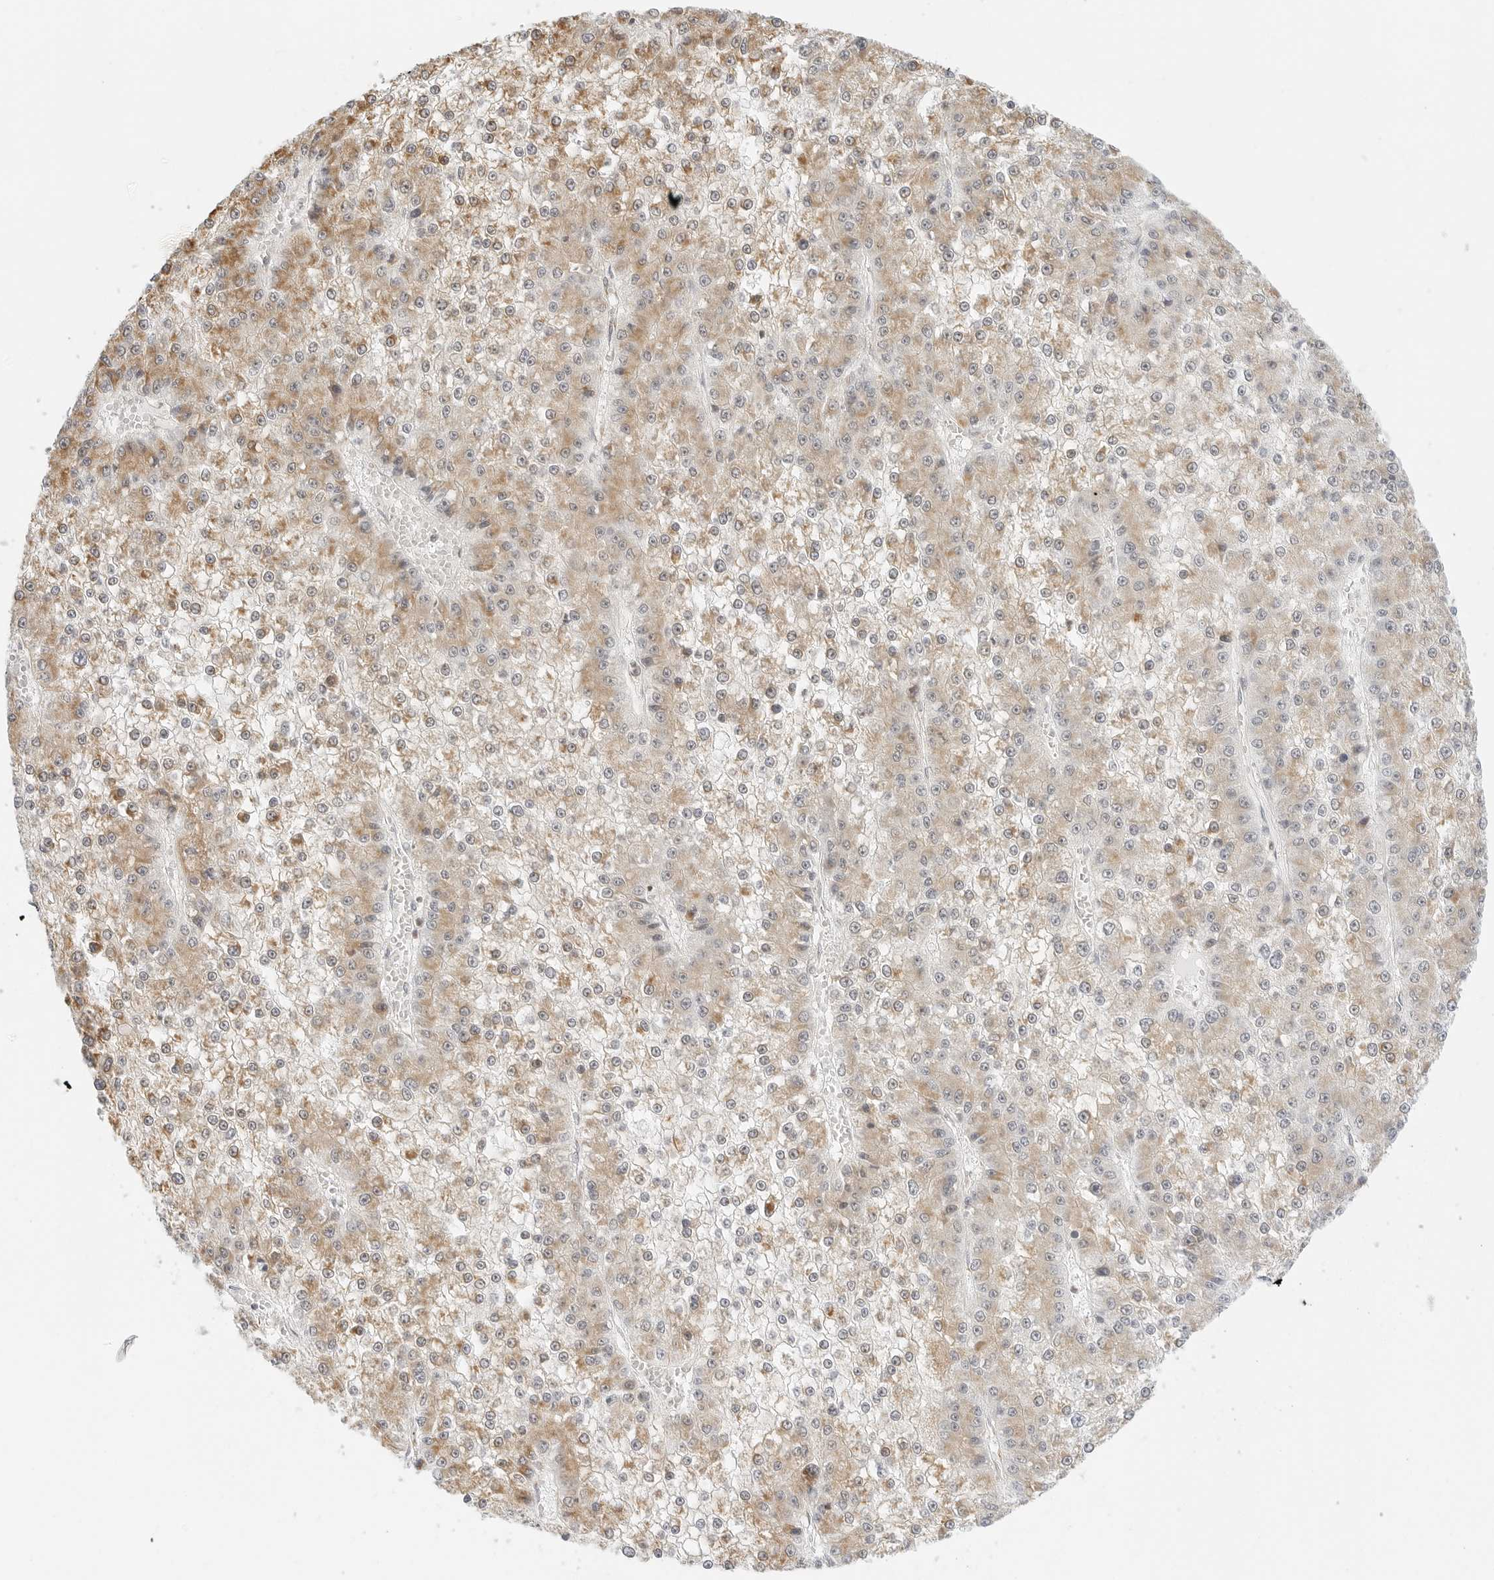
{"staining": {"intensity": "weak", "quantity": "25%-75%", "location": "cytoplasmic/membranous"}, "tissue": "liver cancer", "cell_type": "Tumor cells", "image_type": "cancer", "snomed": [{"axis": "morphology", "description": "Carcinoma, Hepatocellular, NOS"}, {"axis": "topography", "description": "Liver"}], "caption": "This micrograph shows immunohistochemistry staining of human liver cancer, with low weak cytoplasmic/membranous positivity in about 25%-75% of tumor cells.", "gene": "GORAB", "patient": {"sex": "female", "age": 73}}